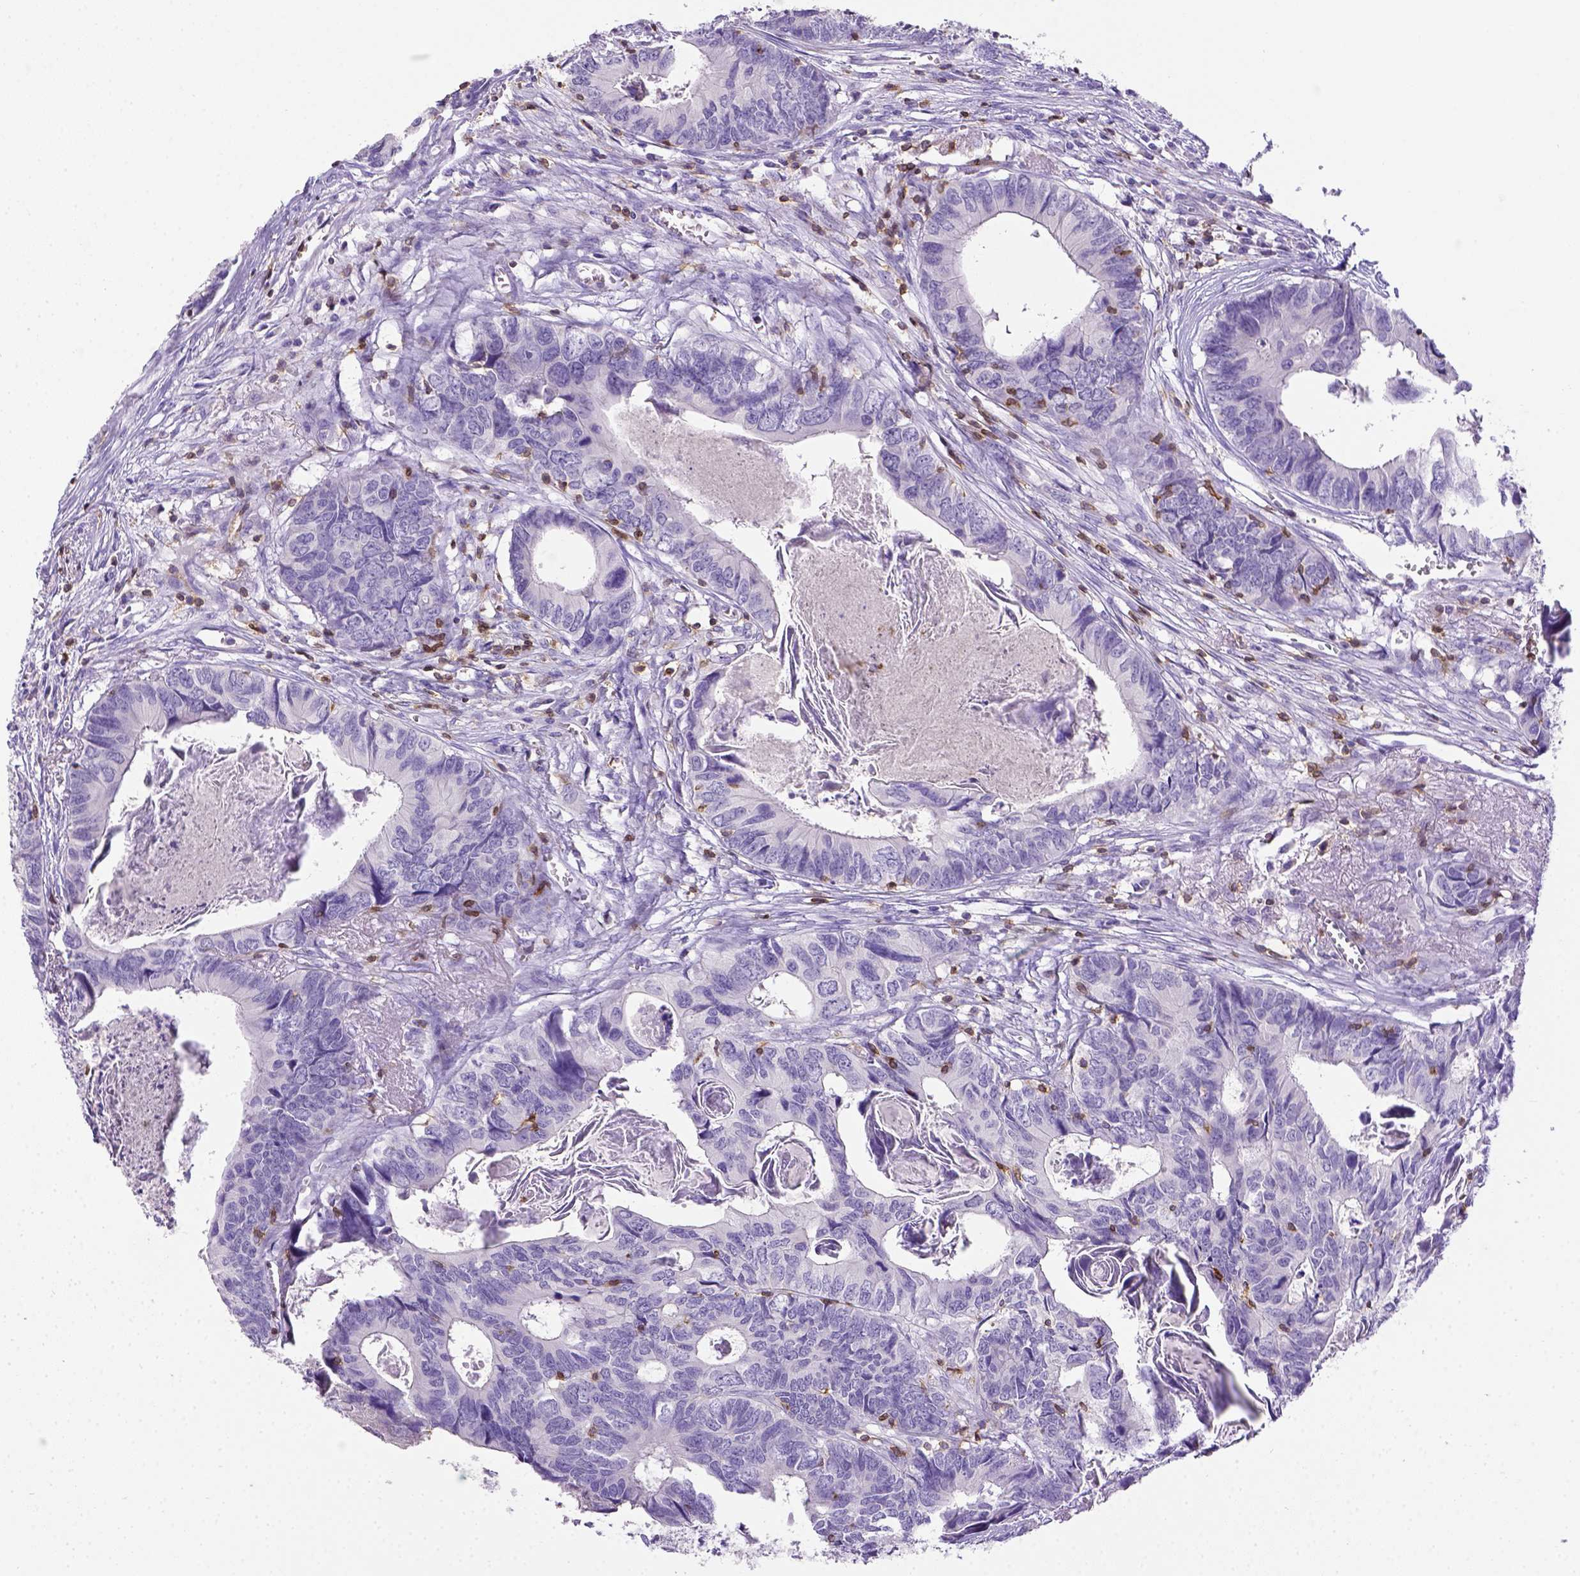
{"staining": {"intensity": "negative", "quantity": "none", "location": "none"}, "tissue": "colorectal cancer", "cell_type": "Tumor cells", "image_type": "cancer", "snomed": [{"axis": "morphology", "description": "Adenocarcinoma, NOS"}, {"axis": "topography", "description": "Colon"}], "caption": "Immunohistochemistry image of neoplastic tissue: colorectal cancer stained with DAB (3,3'-diaminobenzidine) displays no significant protein positivity in tumor cells. (Brightfield microscopy of DAB (3,3'-diaminobenzidine) IHC at high magnification).", "gene": "CD3E", "patient": {"sex": "female", "age": 82}}